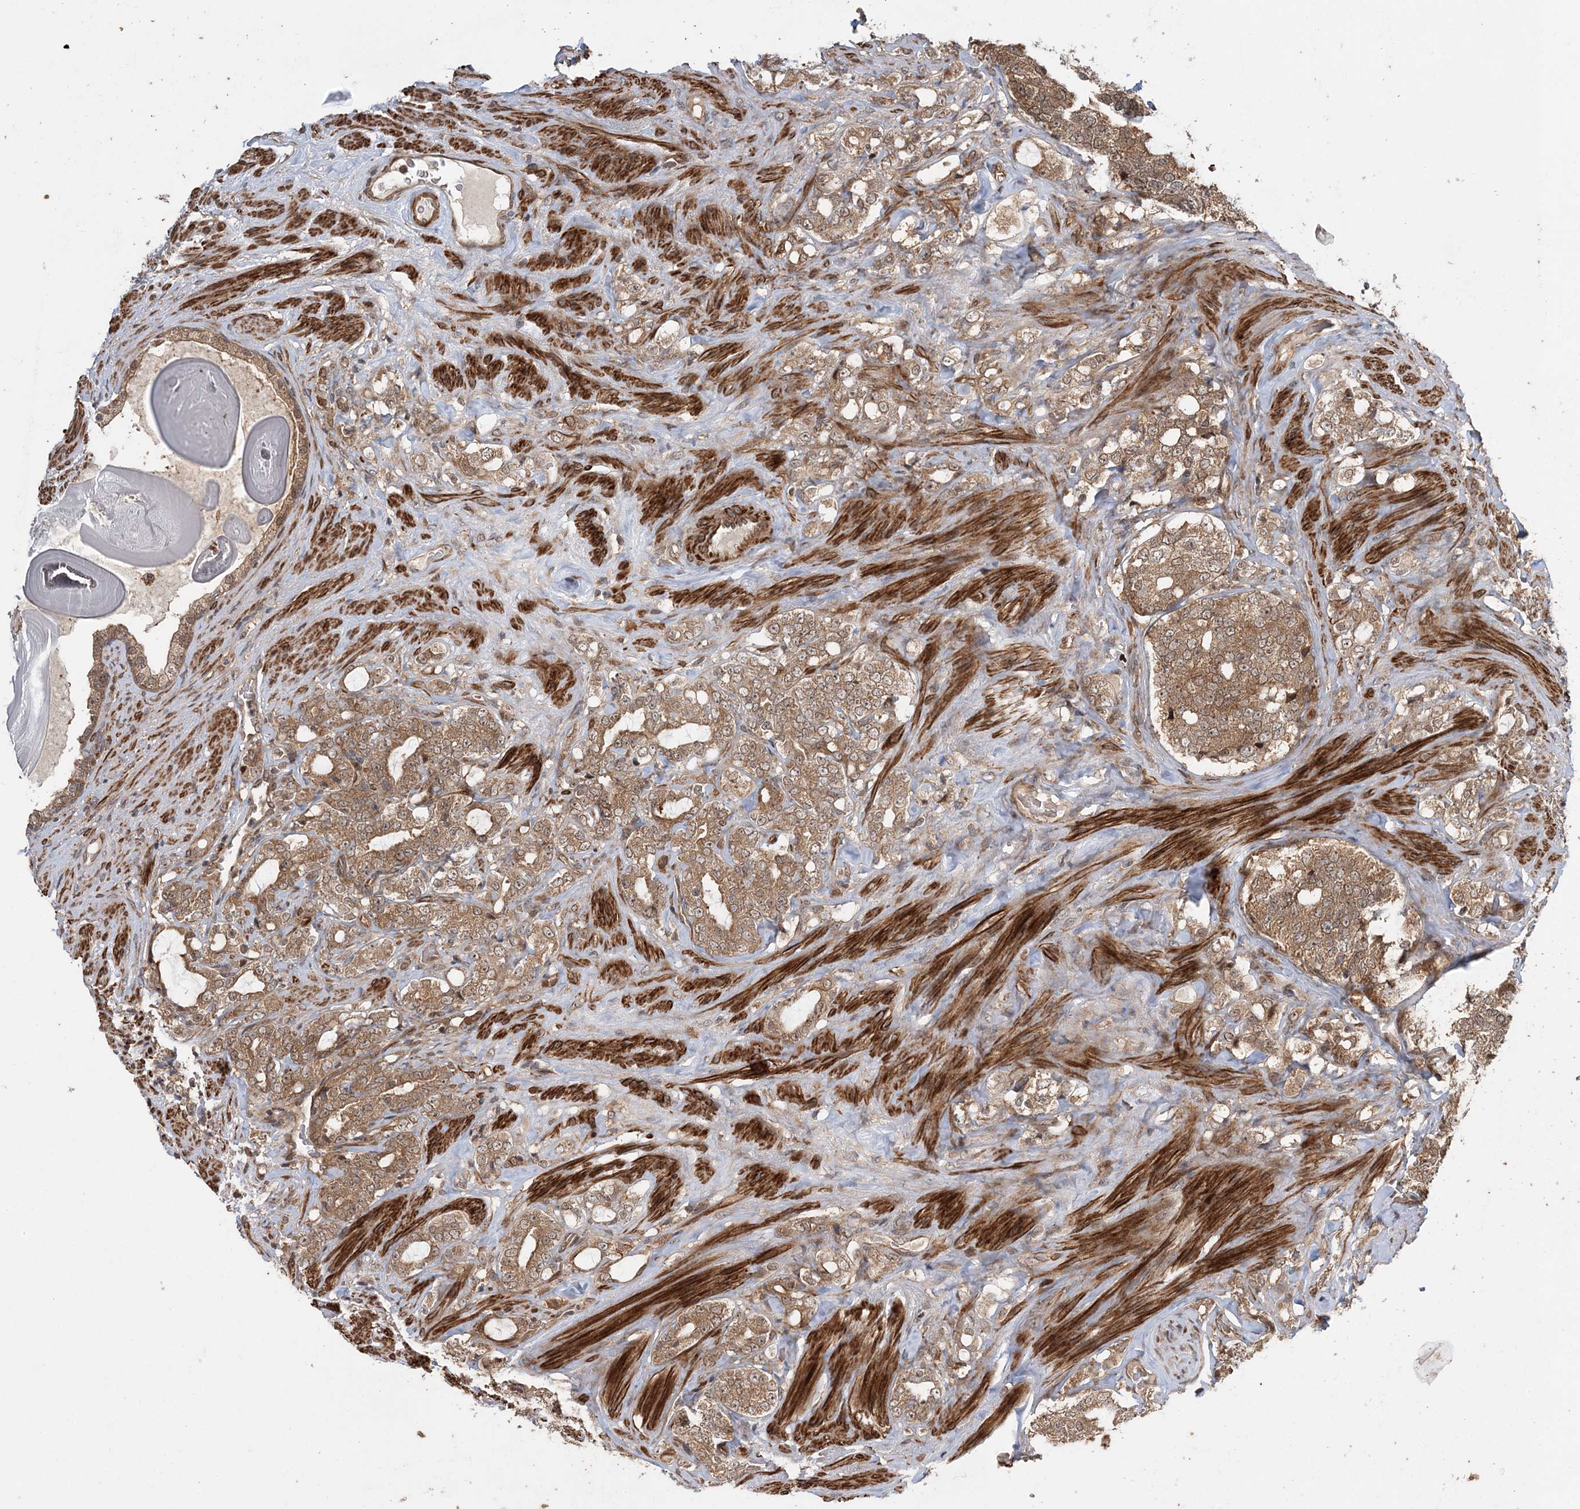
{"staining": {"intensity": "moderate", "quantity": ">75%", "location": "cytoplasmic/membranous,nuclear"}, "tissue": "prostate cancer", "cell_type": "Tumor cells", "image_type": "cancer", "snomed": [{"axis": "morphology", "description": "Adenocarcinoma, High grade"}, {"axis": "topography", "description": "Prostate"}], "caption": "Protein expression analysis of prostate high-grade adenocarcinoma shows moderate cytoplasmic/membranous and nuclear staining in about >75% of tumor cells.", "gene": "UBTD2", "patient": {"sex": "male", "age": 64}}